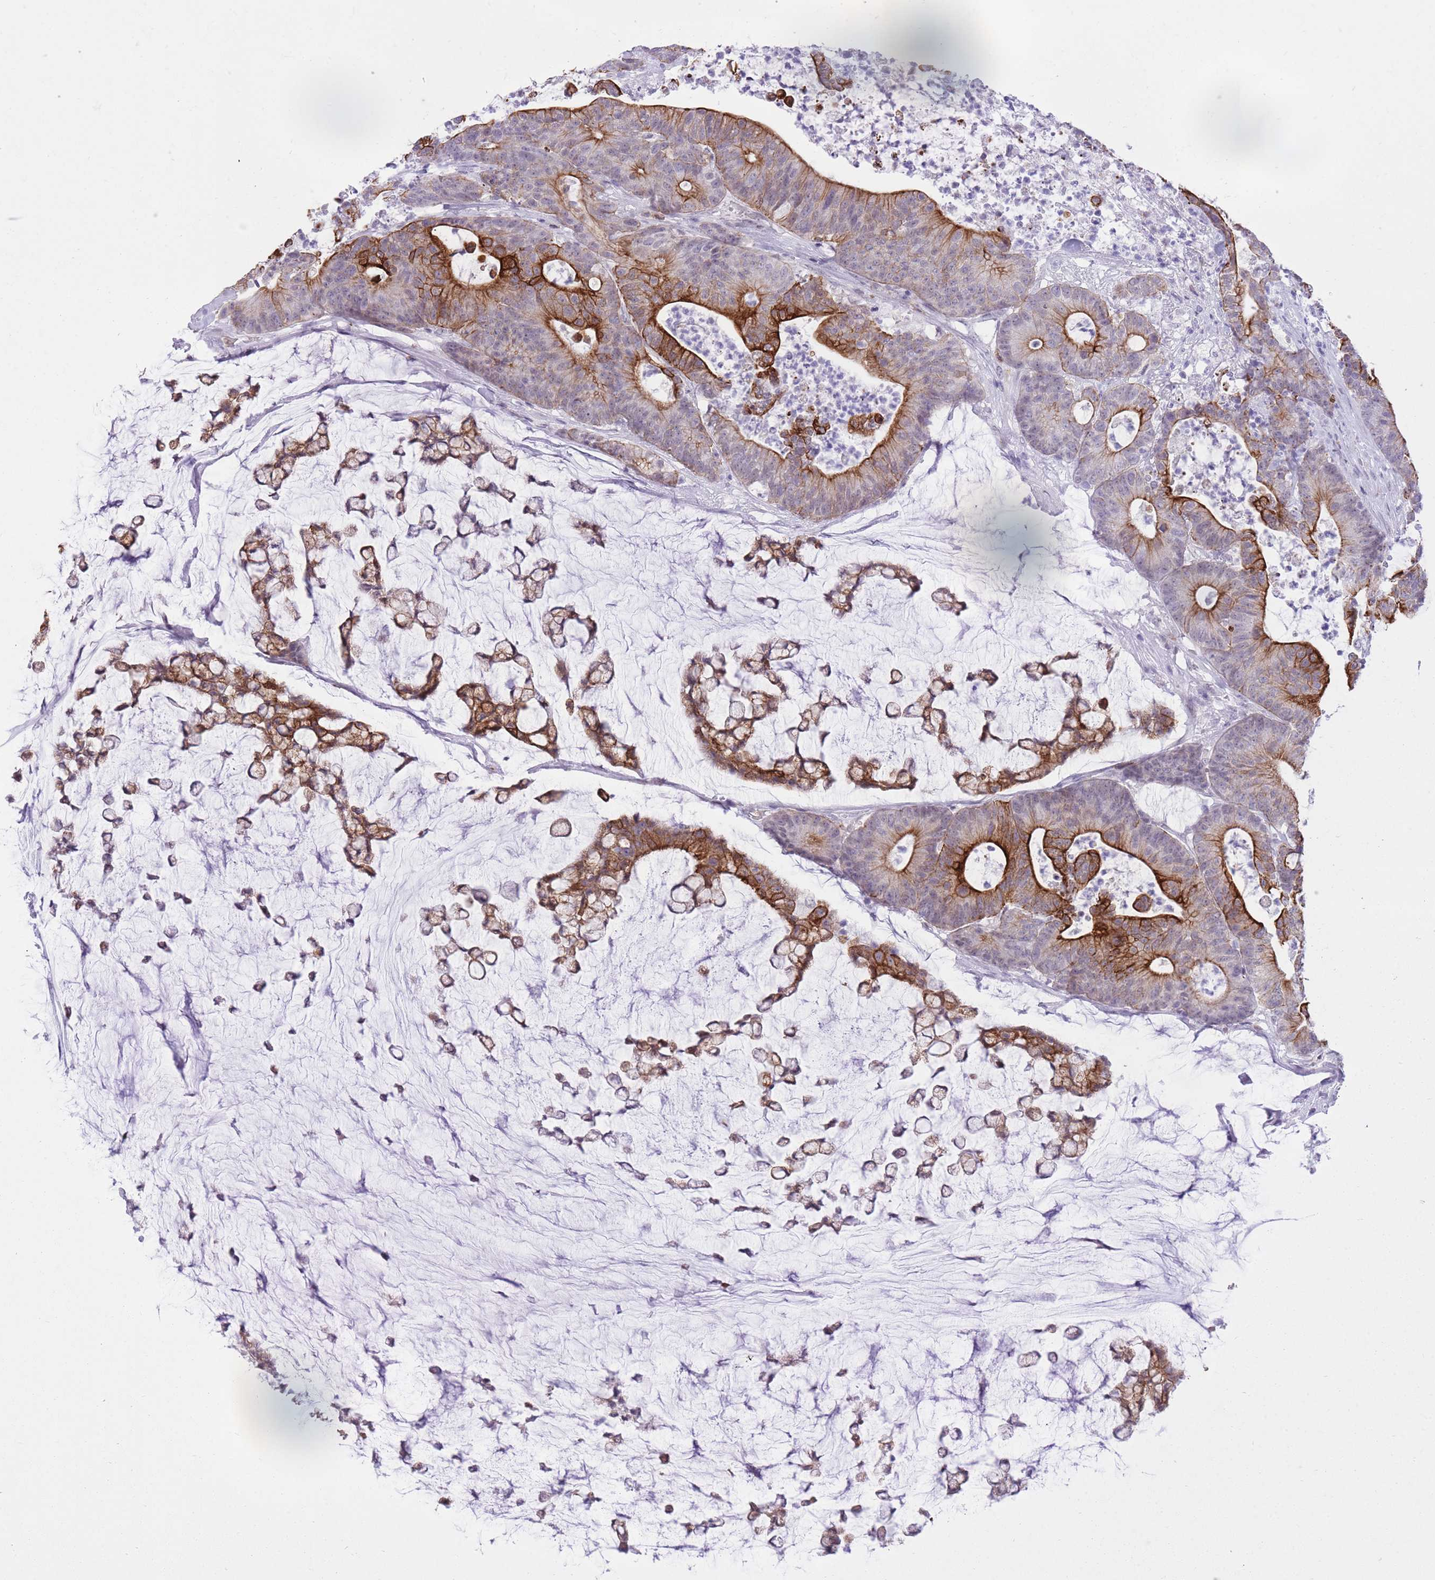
{"staining": {"intensity": "strong", "quantity": "25%-75%", "location": "cytoplasmic/membranous"}, "tissue": "colorectal cancer", "cell_type": "Tumor cells", "image_type": "cancer", "snomed": [{"axis": "morphology", "description": "Adenocarcinoma, NOS"}, {"axis": "topography", "description": "Colon"}], "caption": "IHC staining of colorectal cancer, which demonstrates high levels of strong cytoplasmic/membranous positivity in approximately 25%-75% of tumor cells indicating strong cytoplasmic/membranous protein expression. The staining was performed using DAB (brown) for protein detection and nuclei were counterstained in hematoxylin (blue).", "gene": "MEIS3", "patient": {"sex": "female", "age": 84}}